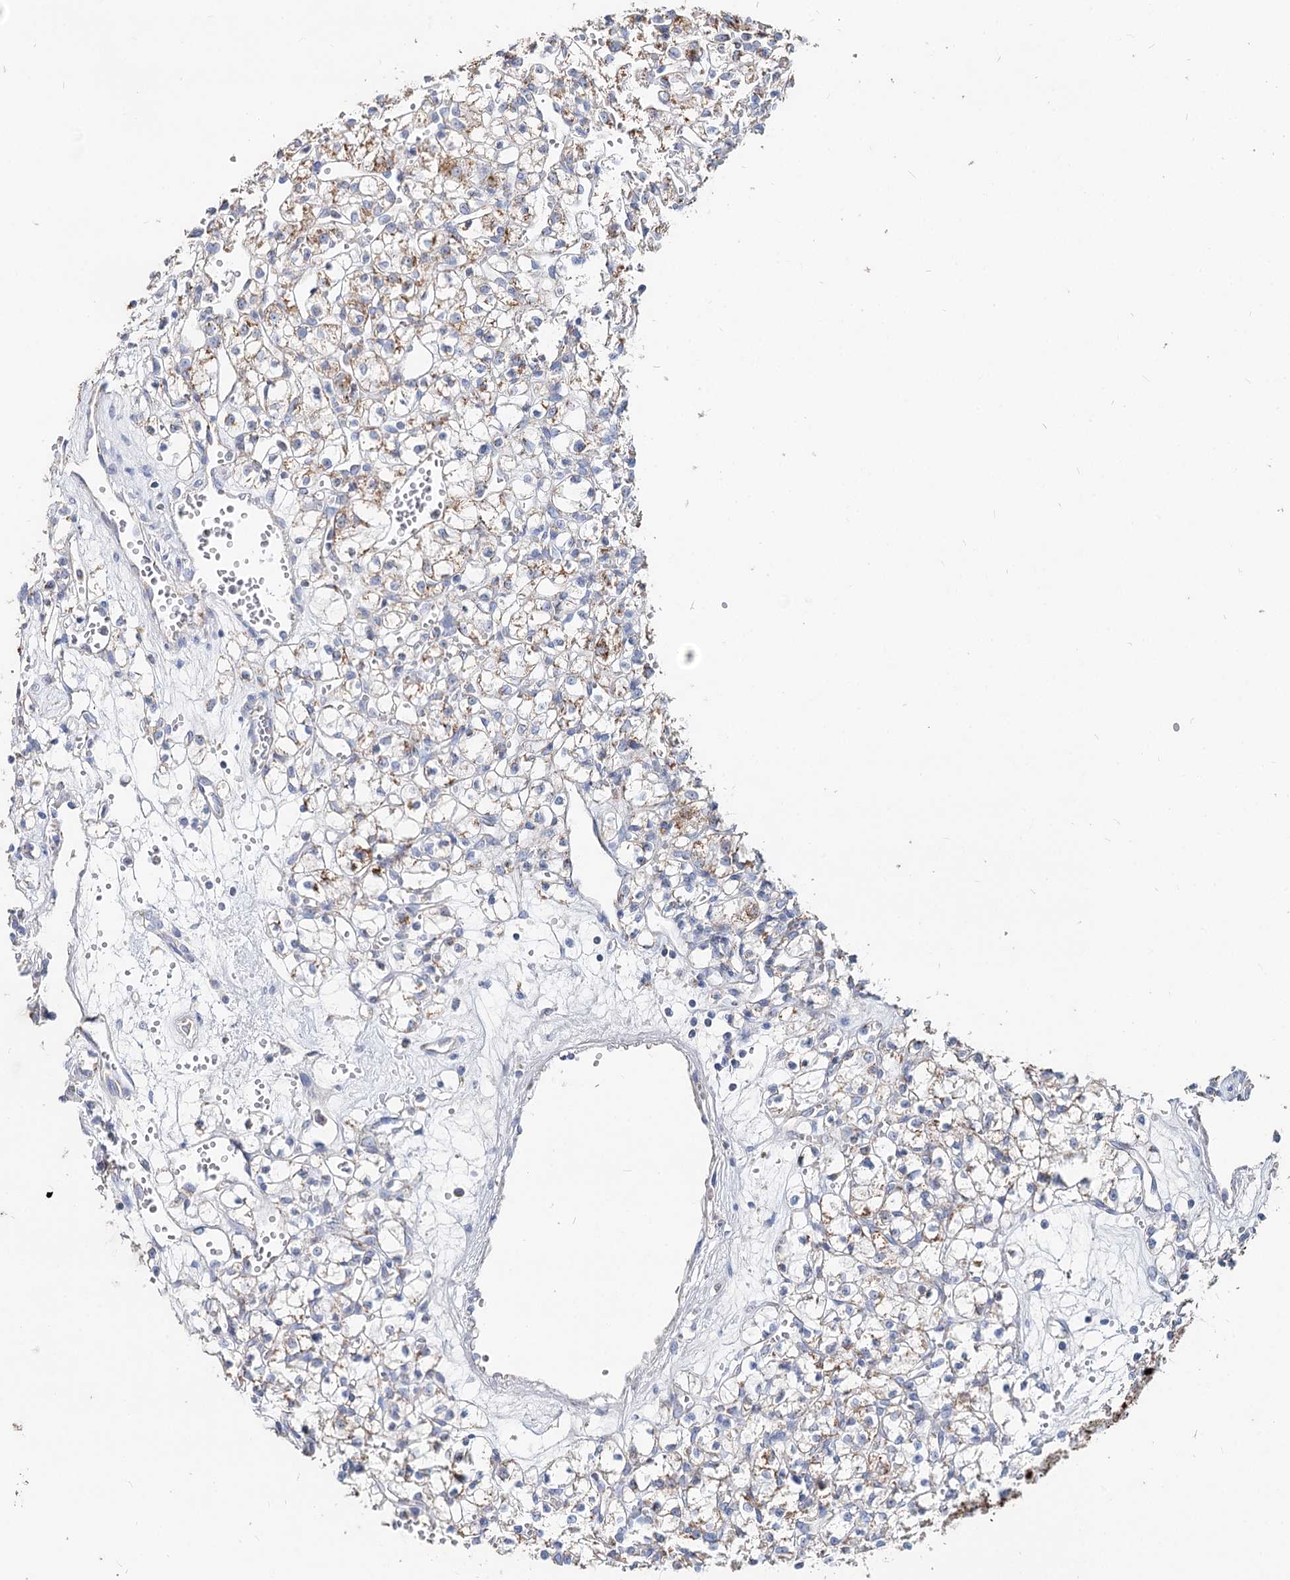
{"staining": {"intensity": "weak", "quantity": "<25%", "location": "cytoplasmic/membranous"}, "tissue": "renal cancer", "cell_type": "Tumor cells", "image_type": "cancer", "snomed": [{"axis": "morphology", "description": "Adenocarcinoma, NOS"}, {"axis": "topography", "description": "Kidney"}], "caption": "A micrograph of renal adenocarcinoma stained for a protein displays no brown staining in tumor cells. (DAB (3,3'-diaminobenzidine) IHC, high magnification).", "gene": "MCCC2", "patient": {"sex": "female", "age": 59}}